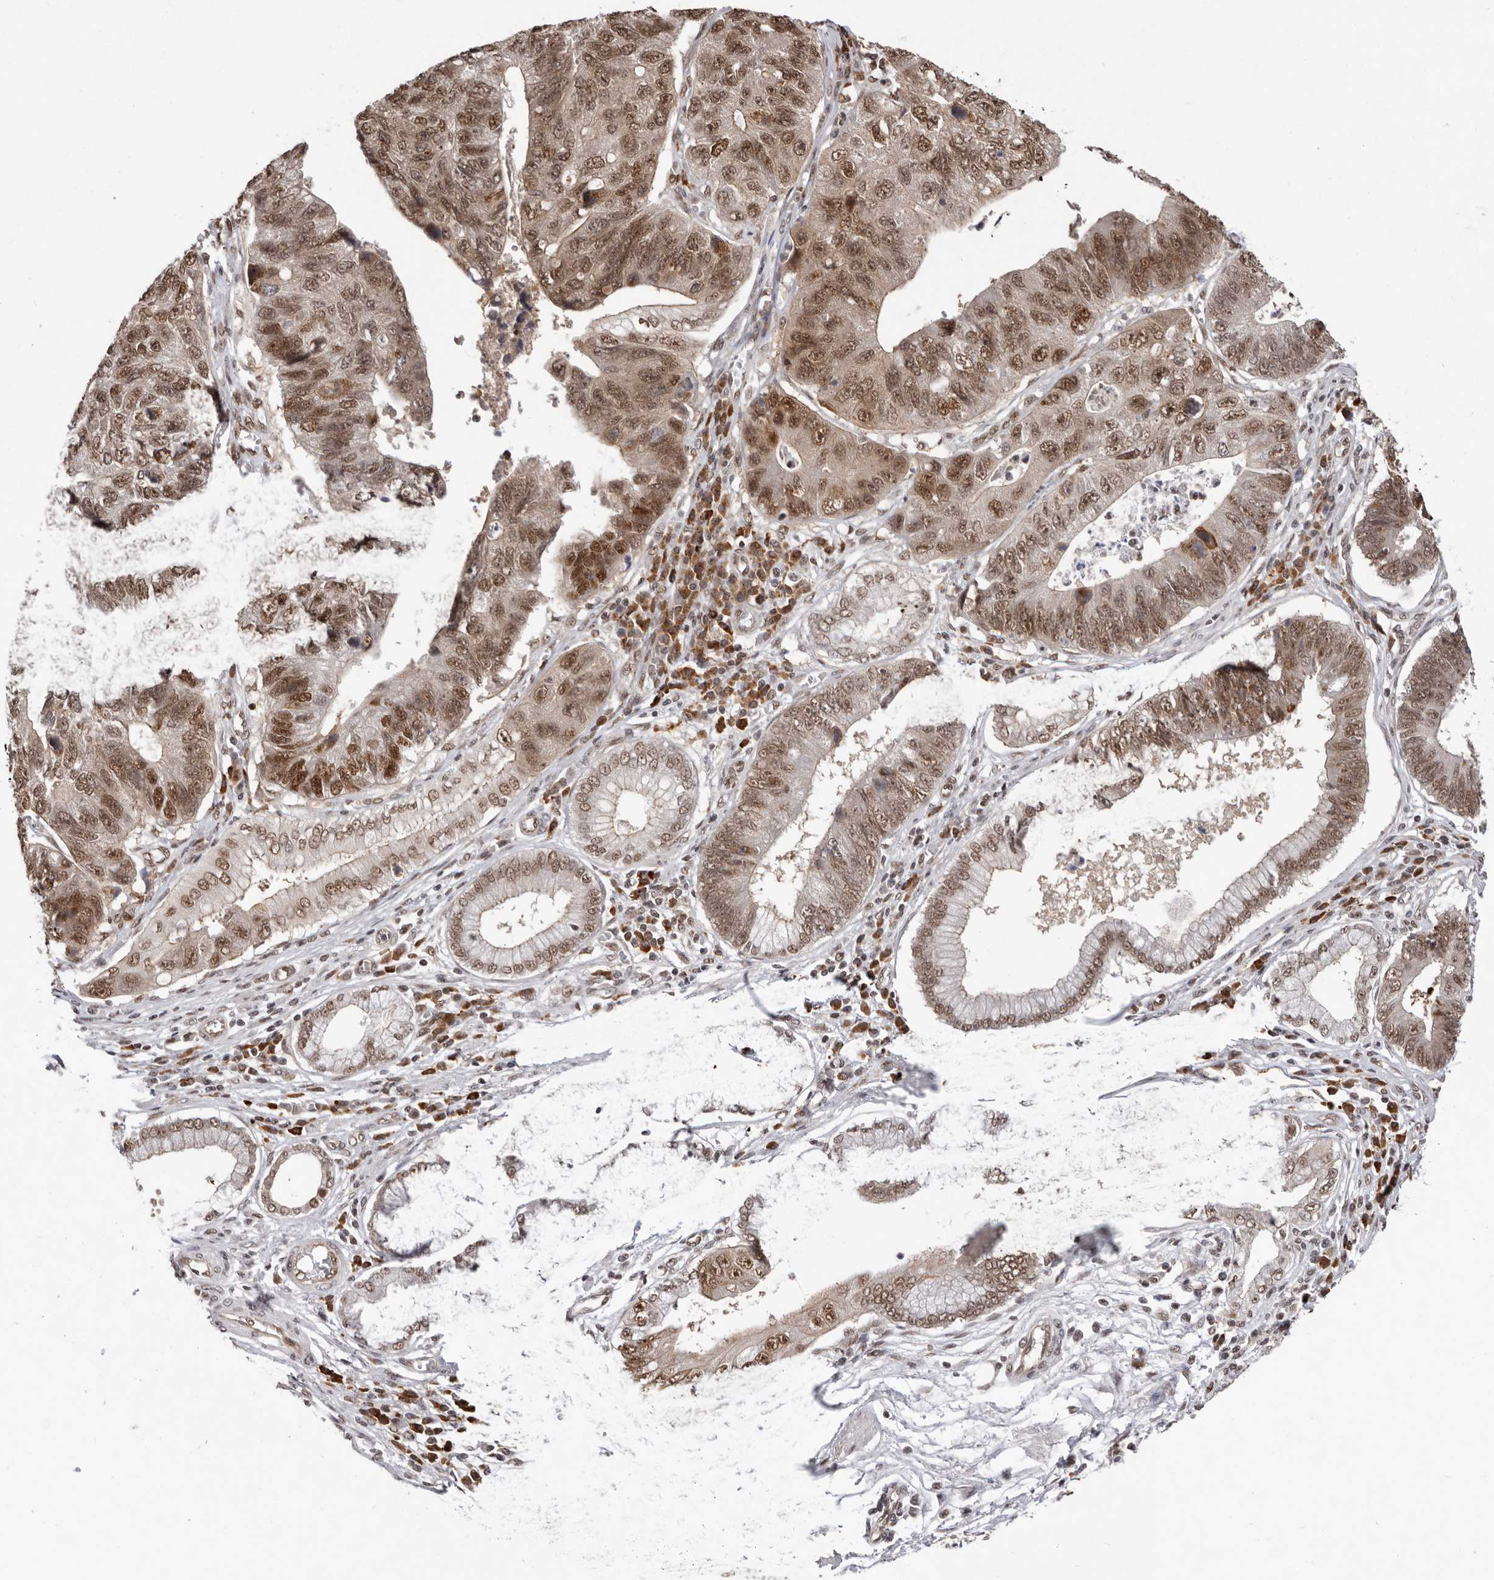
{"staining": {"intensity": "moderate", "quantity": ">75%", "location": "nuclear"}, "tissue": "stomach cancer", "cell_type": "Tumor cells", "image_type": "cancer", "snomed": [{"axis": "morphology", "description": "Adenocarcinoma, NOS"}, {"axis": "topography", "description": "Stomach"}], "caption": "Tumor cells show medium levels of moderate nuclear positivity in about >75% of cells in stomach adenocarcinoma.", "gene": "CHTOP", "patient": {"sex": "male", "age": 59}}